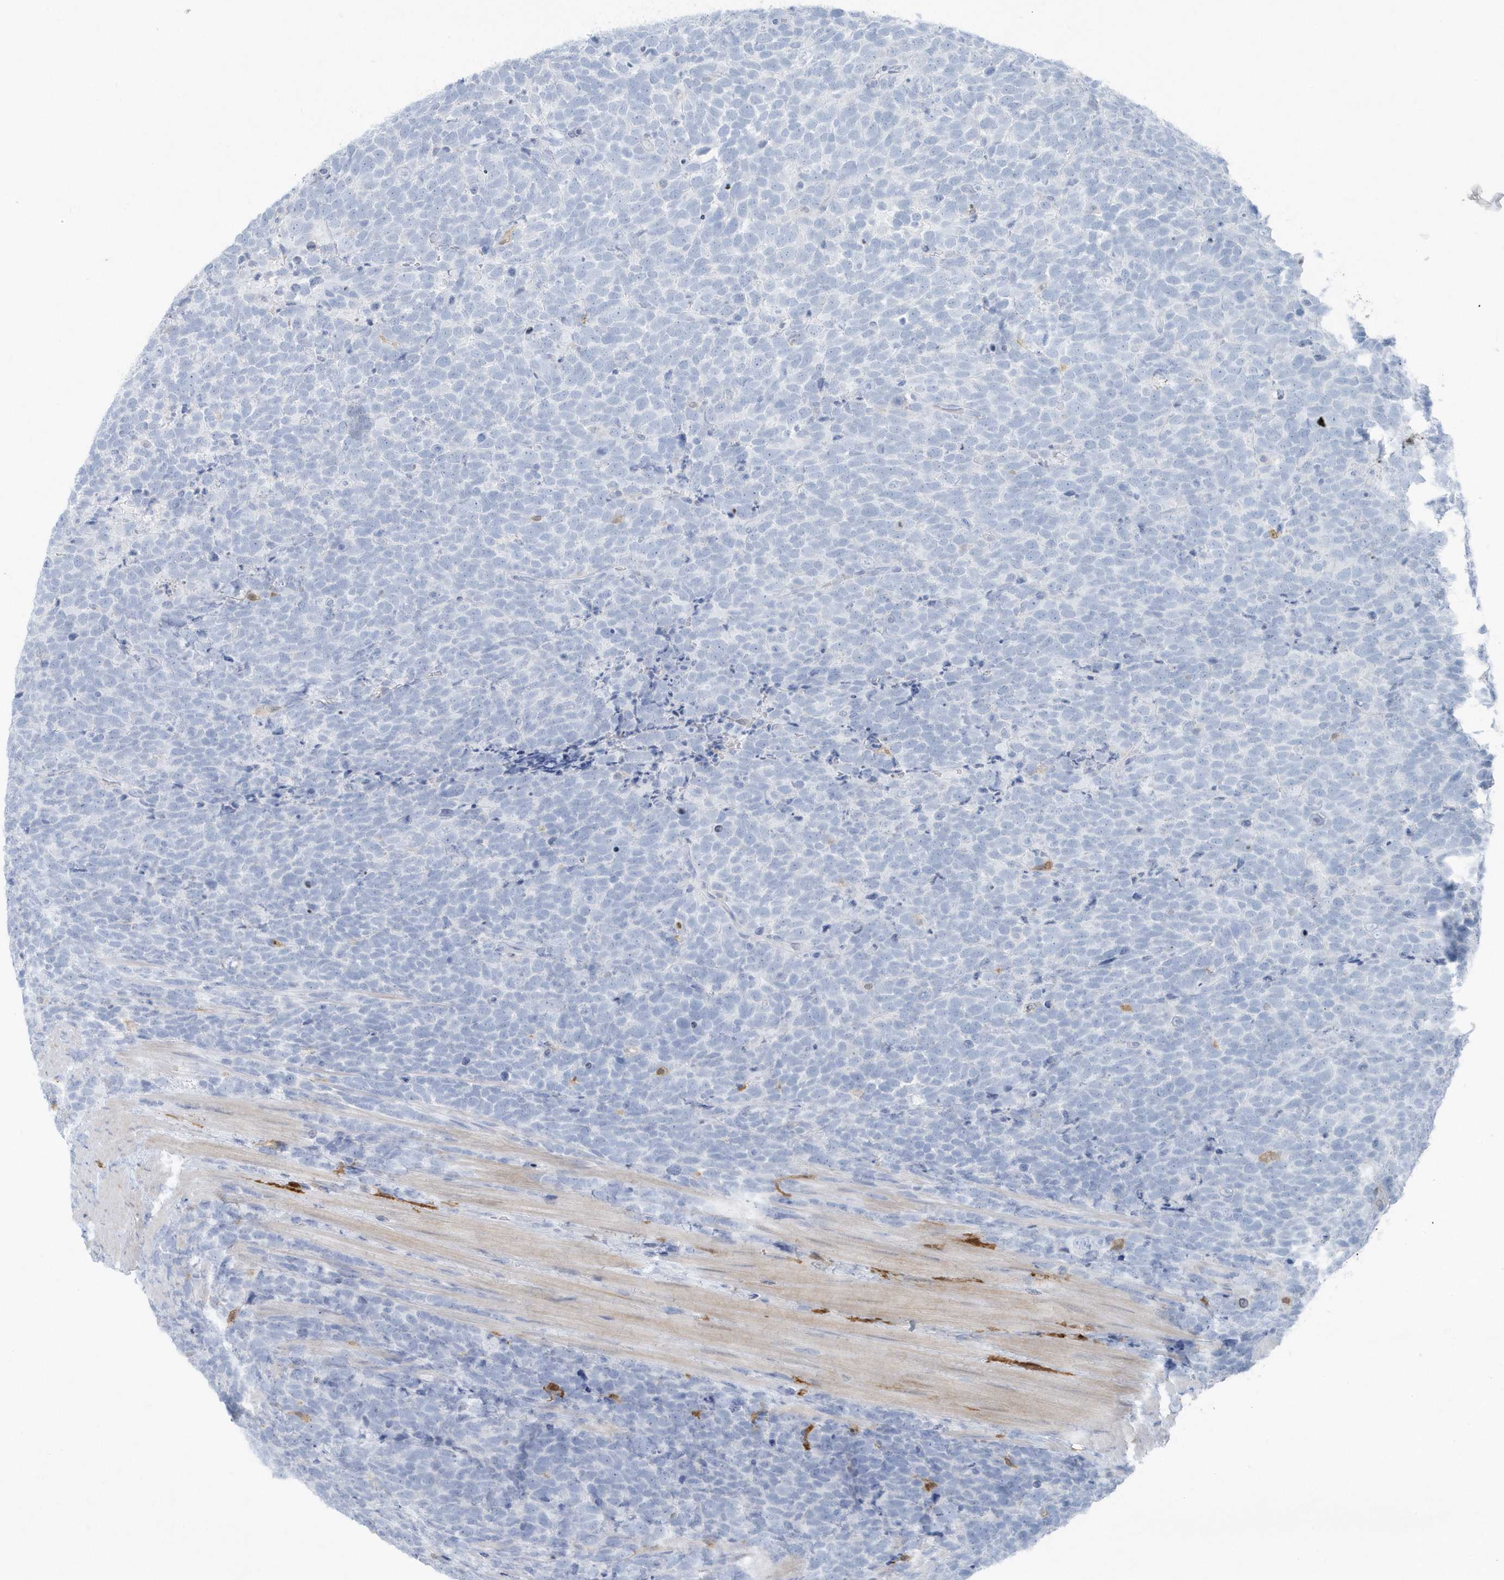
{"staining": {"intensity": "negative", "quantity": "none", "location": "none"}, "tissue": "urothelial cancer", "cell_type": "Tumor cells", "image_type": "cancer", "snomed": [{"axis": "morphology", "description": "Urothelial carcinoma, High grade"}, {"axis": "topography", "description": "Urinary bladder"}], "caption": "The image demonstrates no staining of tumor cells in high-grade urothelial carcinoma.", "gene": "FAM98A", "patient": {"sex": "female", "age": 82}}